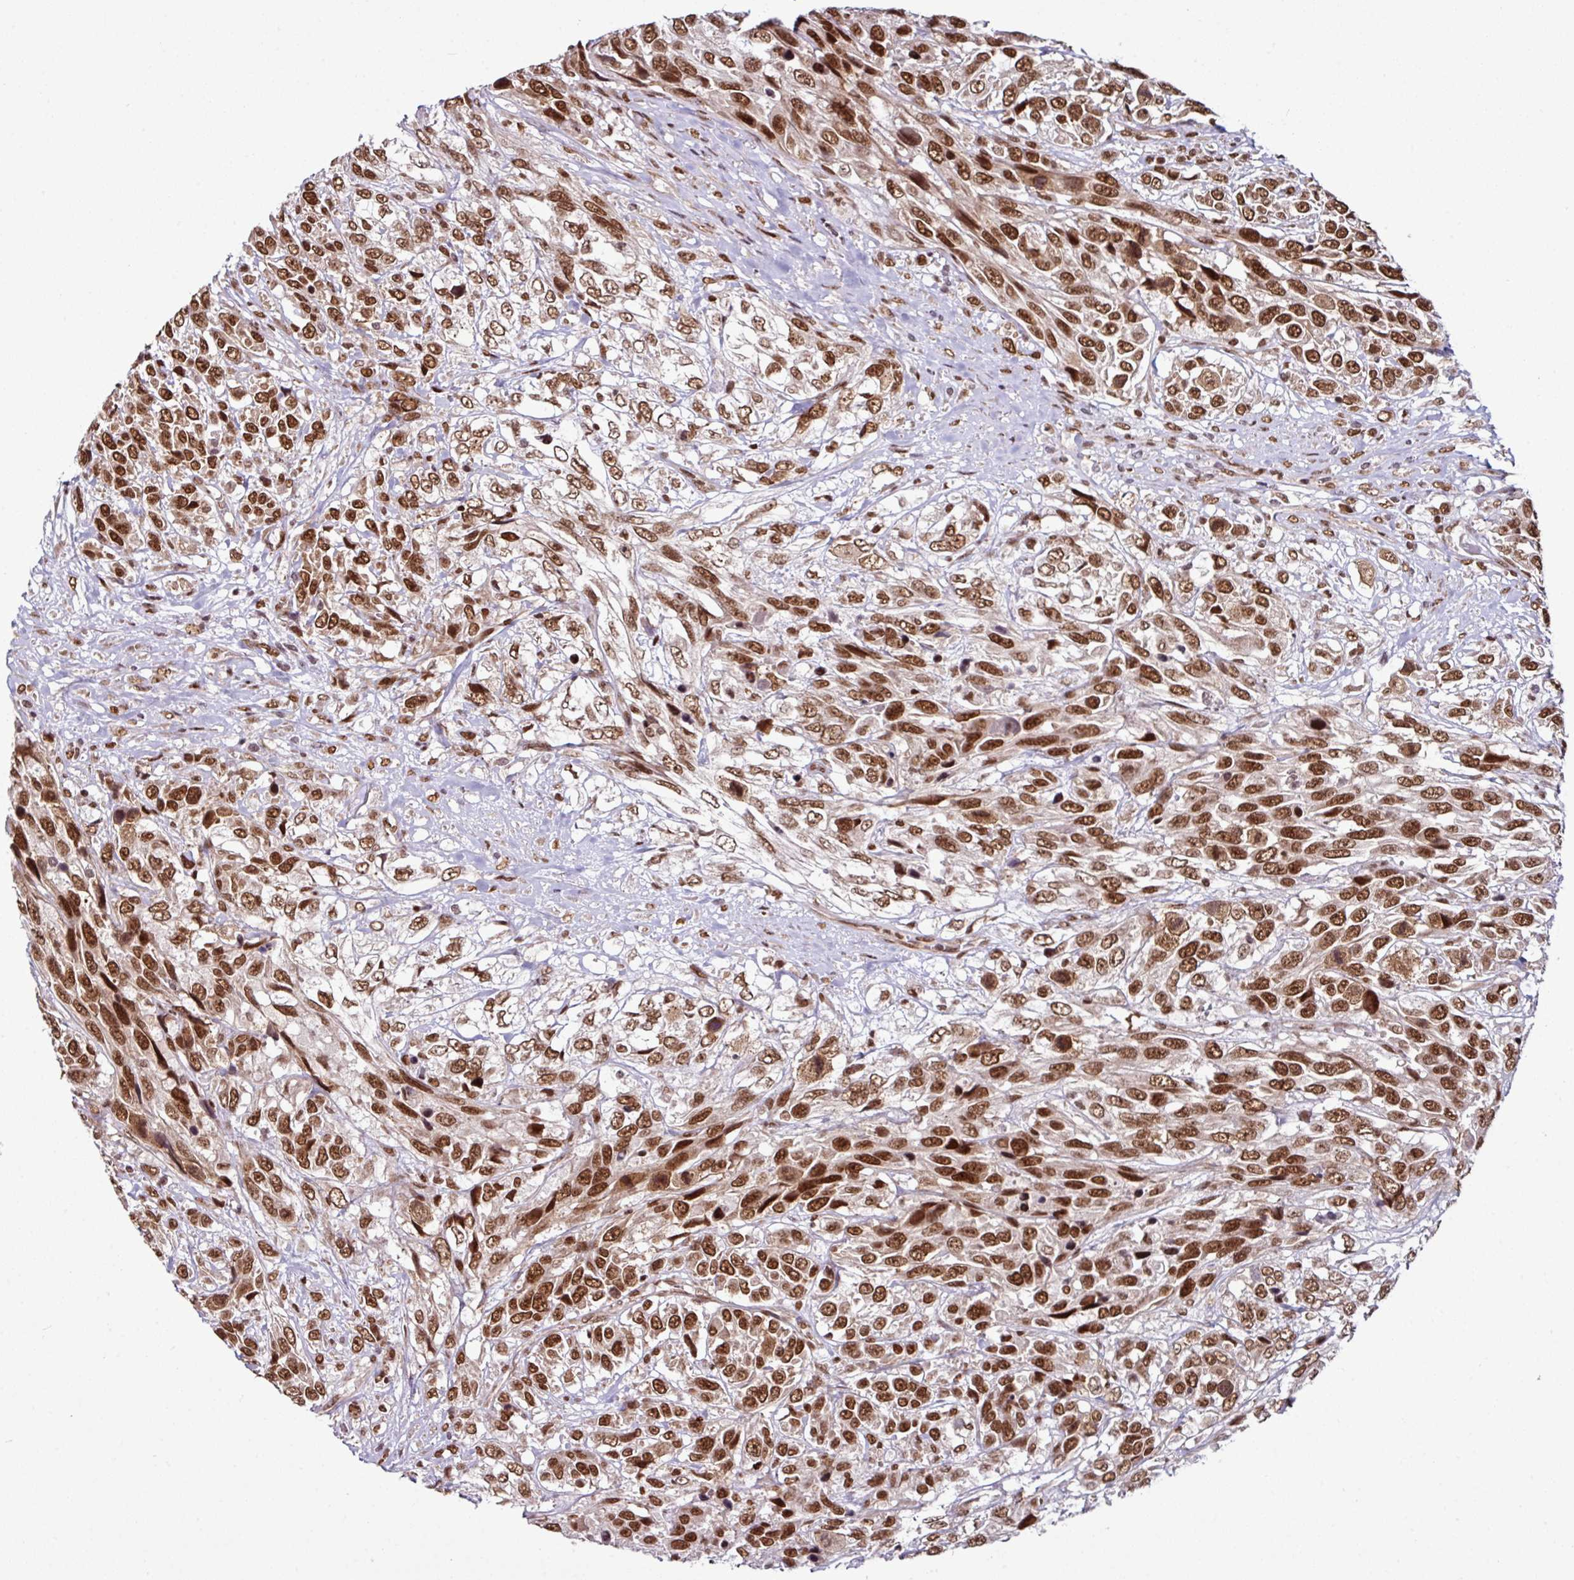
{"staining": {"intensity": "strong", "quantity": ">75%", "location": "nuclear"}, "tissue": "urothelial cancer", "cell_type": "Tumor cells", "image_type": "cancer", "snomed": [{"axis": "morphology", "description": "Urothelial carcinoma, High grade"}, {"axis": "topography", "description": "Urinary bladder"}], "caption": "Strong nuclear protein positivity is seen in approximately >75% of tumor cells in urothelial carcinoma (high-grade).", "gene": "MORF4L2", "patient": {"sex": "female", "age": 70}}